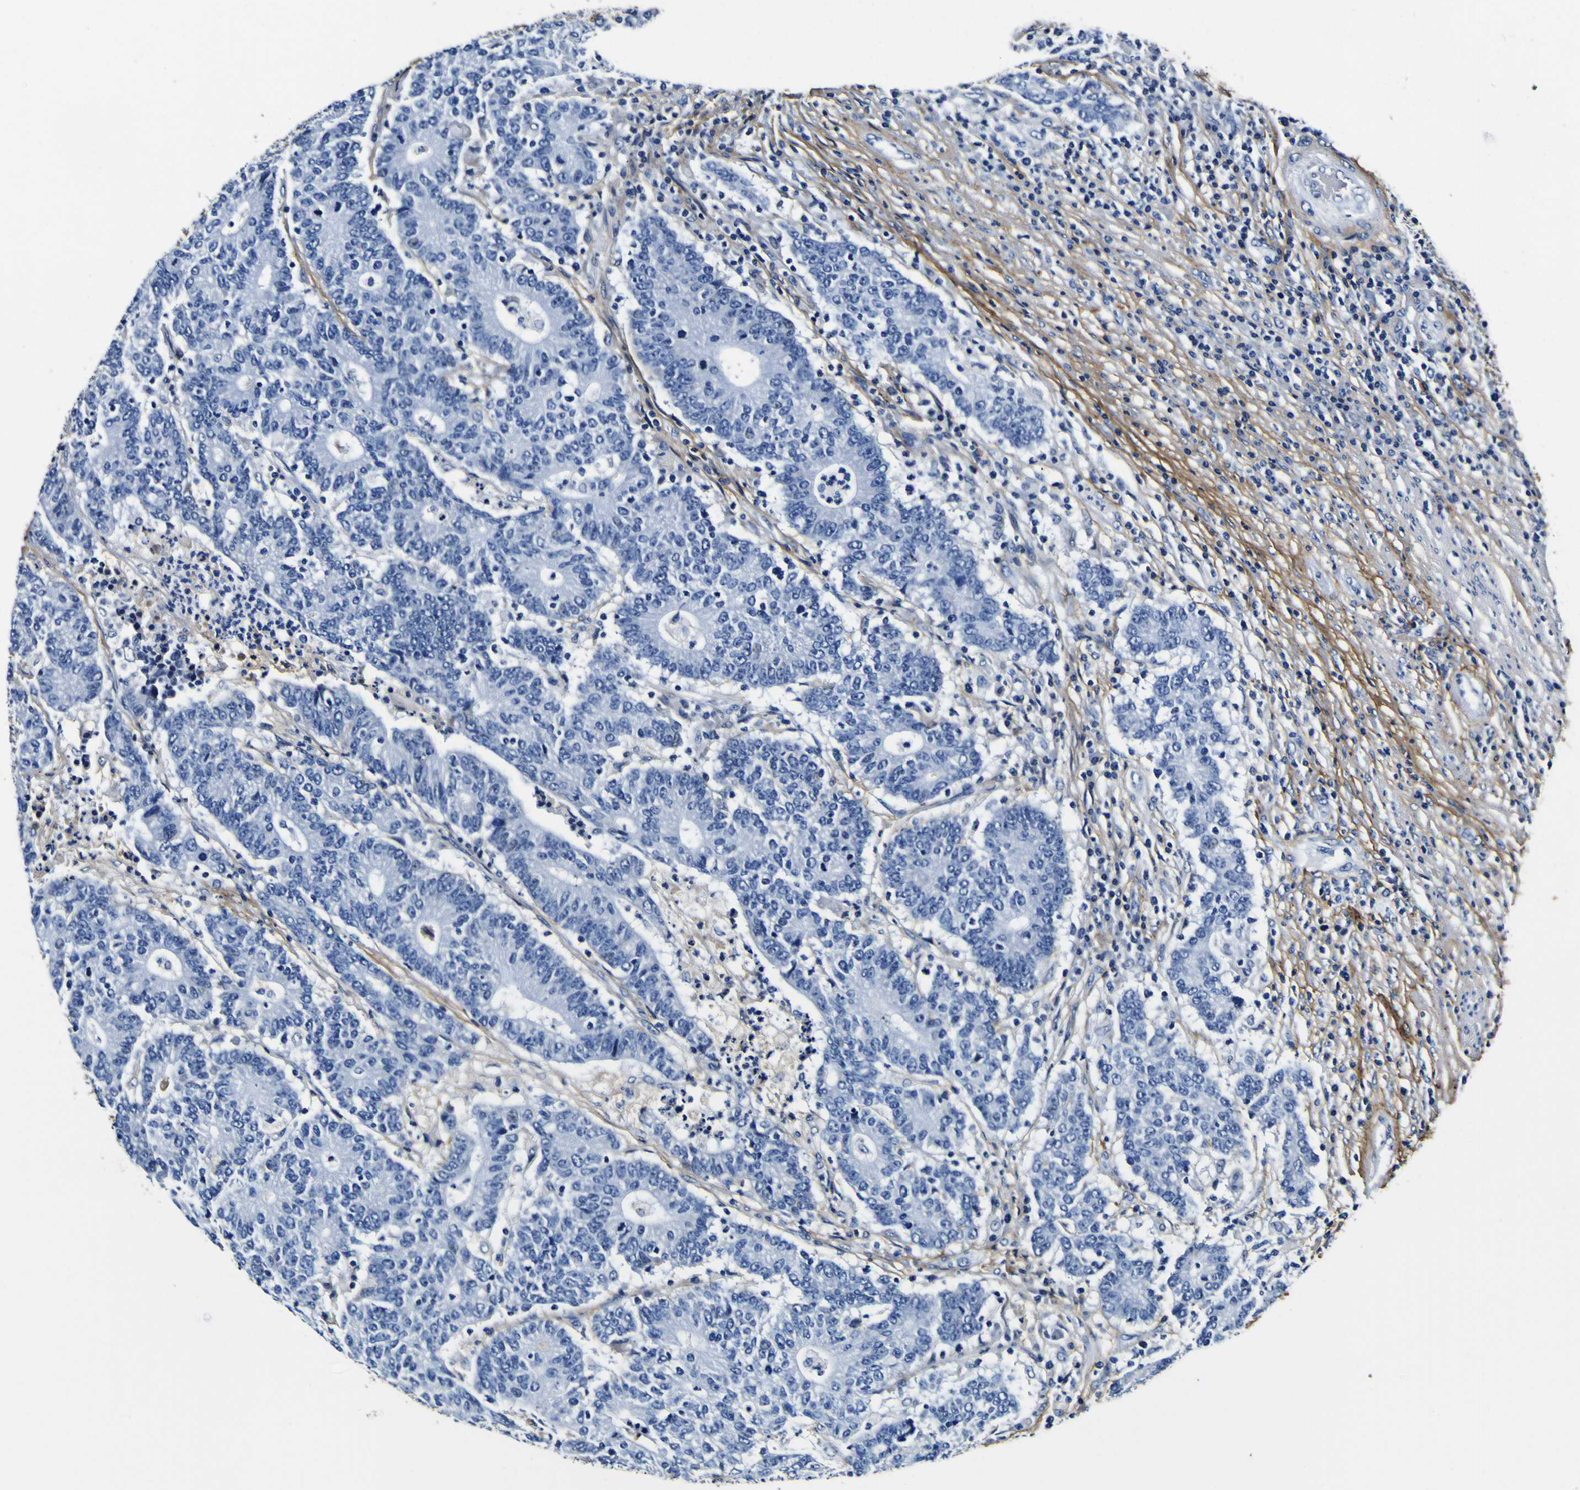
{"staining": {"intensity": "negative", "quantity": "none", "location": "none"}, "tissue": "colorectal cancer", "cell_type": "Tumor cells", "image_type": "cancer", "snomed": [{"axis": "morphology", "description": "Normal tissue, NOS"}, {"axis": "morphology", "description": "Adenocarcinoma, NOS"}, {"axis": "topography", "description": "Colon"}], "caption": "This is a image of immunohistochemistry staining of colorectal adenocarcinoma, which shows no positivity in tumor cells.", "gene": "POSTN", "patient": {"sex": "female", "age": 75}}